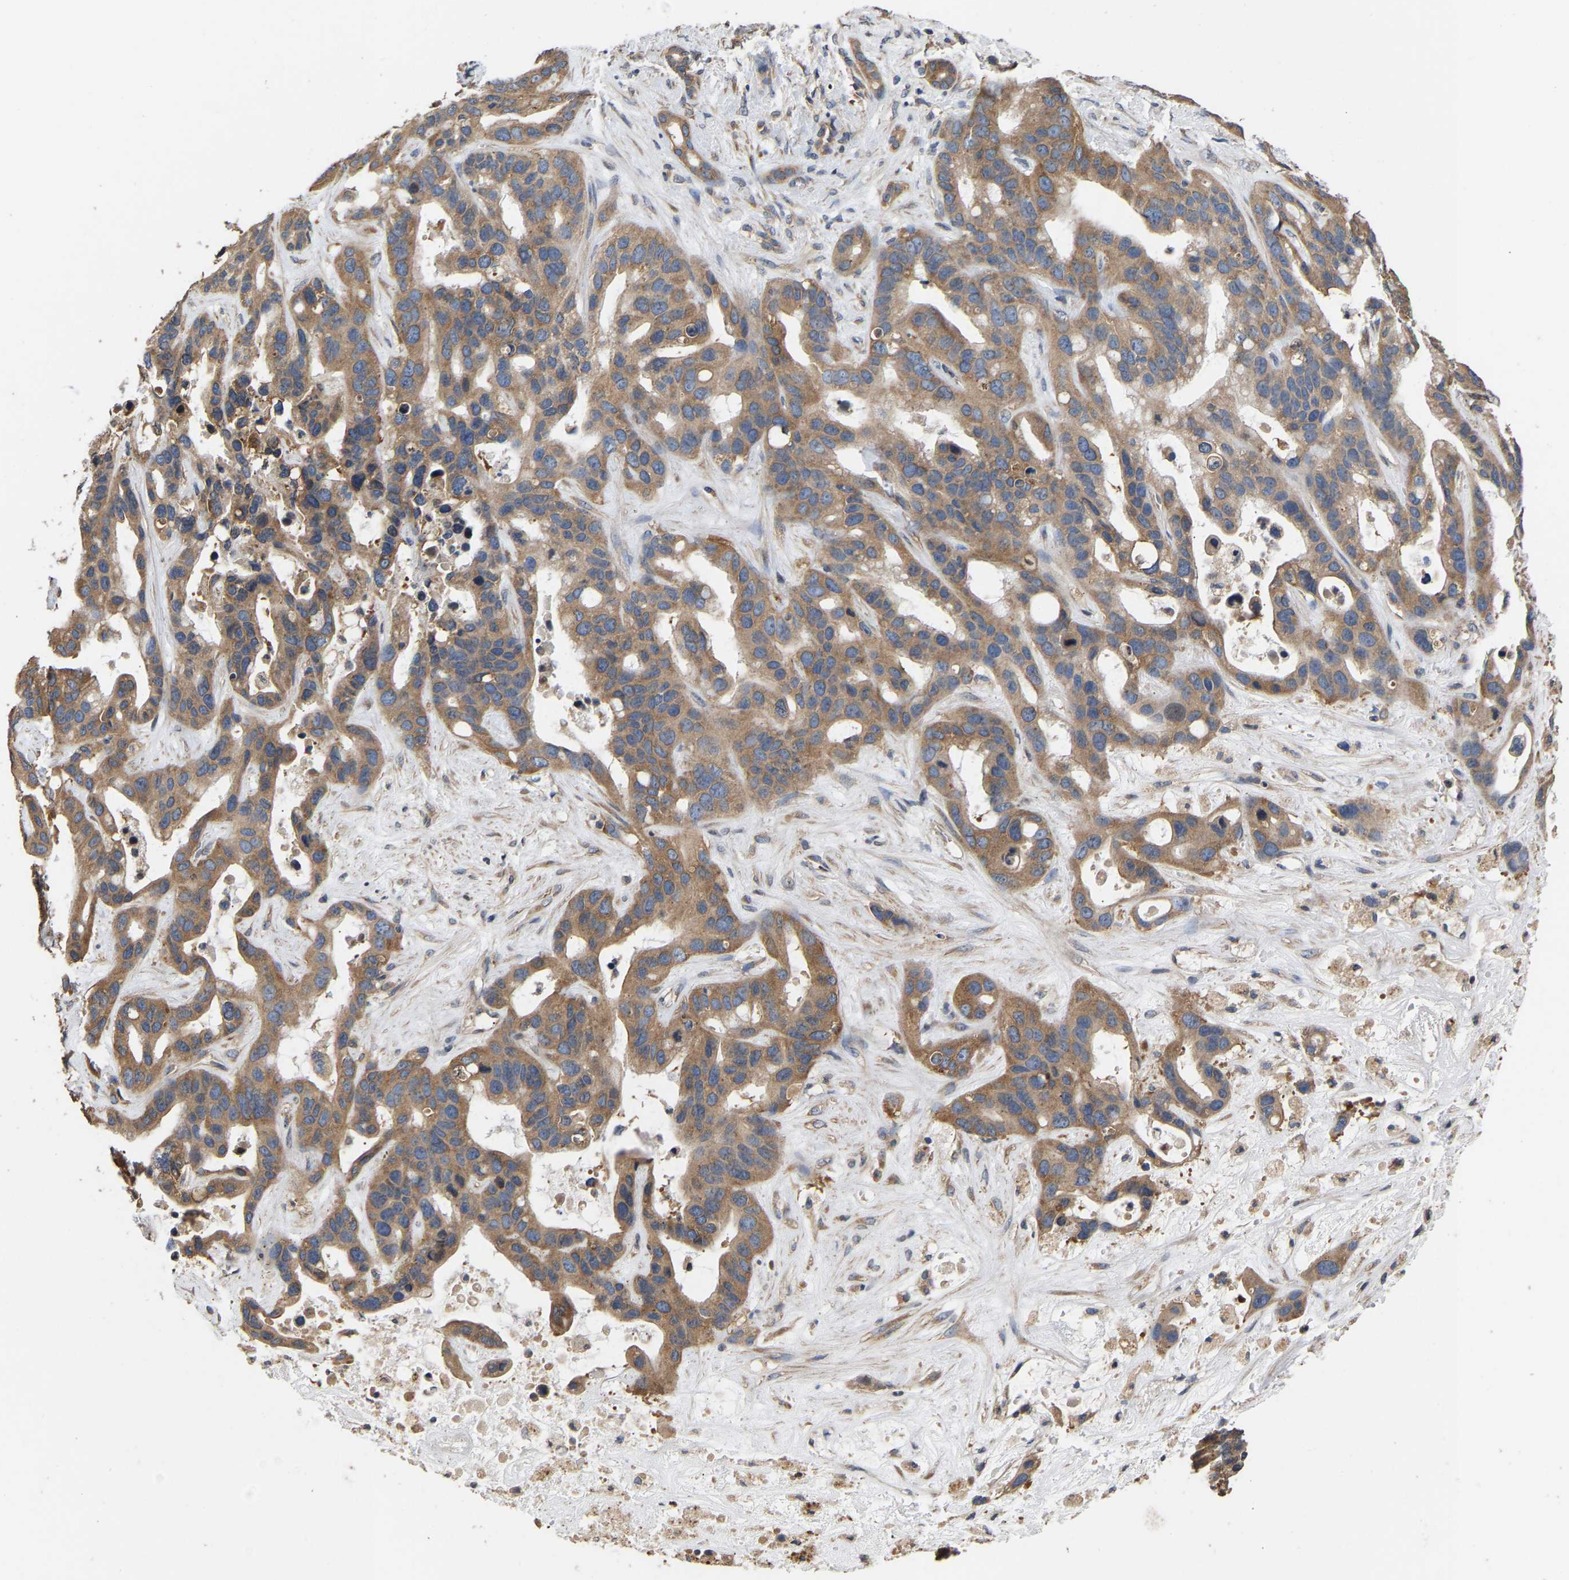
{"staining": {"intensity": "moderate", "quantity": ">75%", "location": "cytoplasmic/membranous"}, "tissue": "liver cancer", "cell_type": "Tumor cells", "image_type": "cancer", "snomed": [{"axis": "morphology", "description": "Cholangiocarcinoma"}, {"axis": "topography", "description": "Liver"}], "caption": "Liver cancer stained for a protein (brown) demonstrates moderate cytoplasmic/membranous positive staining in about >75% of tumor cells.", "gene": "AIMP2", "patient": {"sex": "female", "age": 65}}